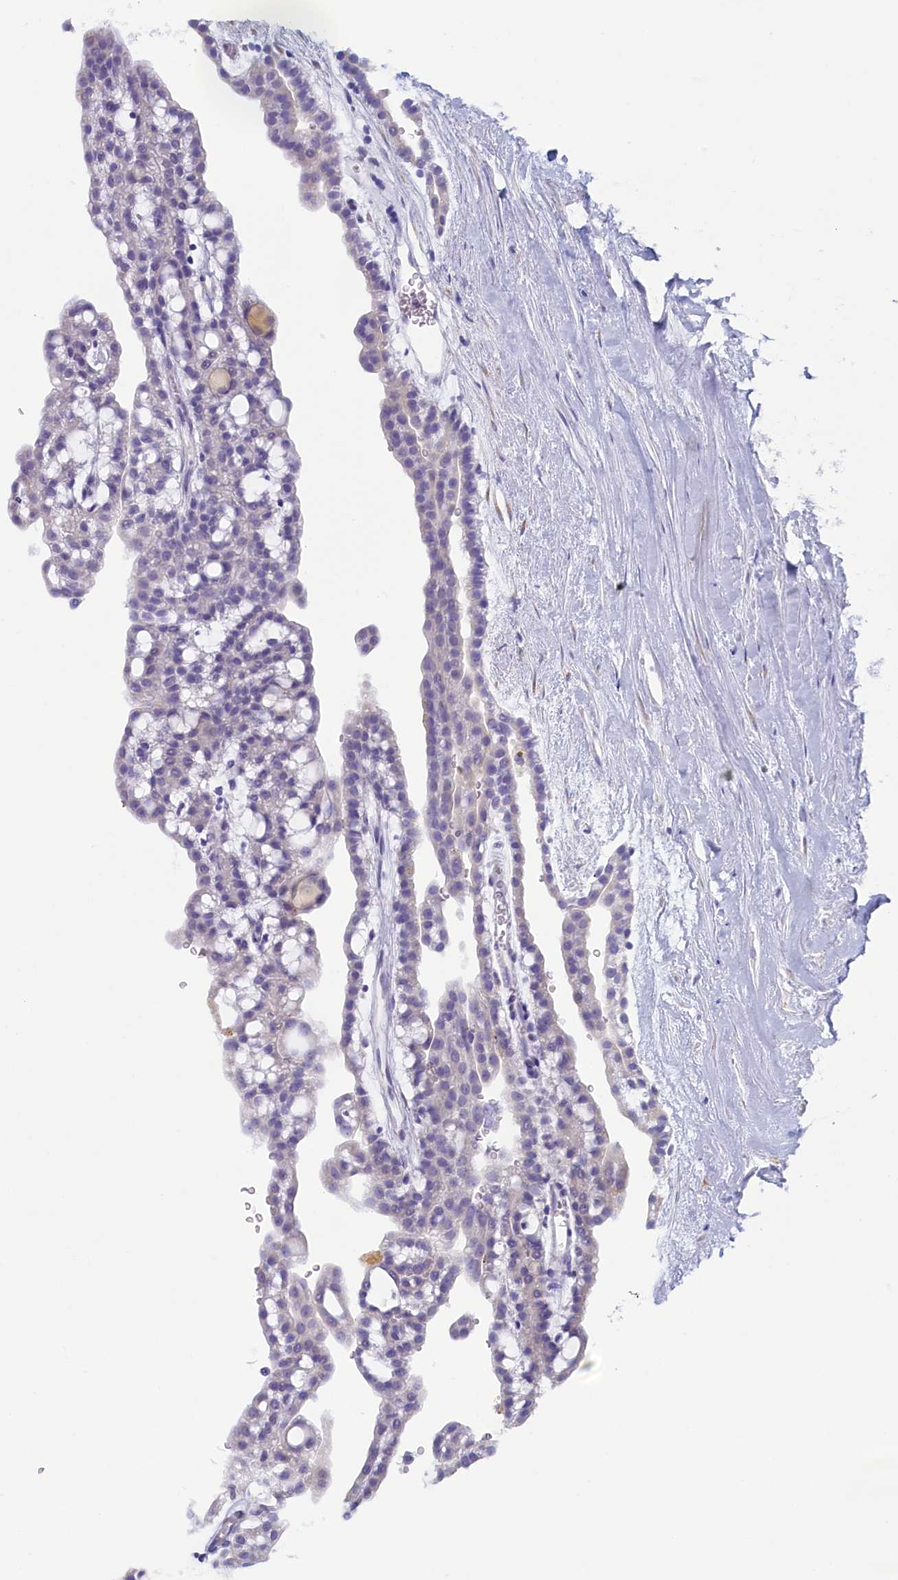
{"staining": {"intensity": "negative", "quantity": "none", "location": "none"}, "tissue": "renal cancer", "cell_type": "Tumor cells", "image_type": "cancer", "snomed": [{"axis": "morphology", "description": "Adenocarcinoma, NOS"}, {"axis": "topography", "description": "Kidney"}], "caption": "DAB immunohistochemical staining of renal cancer (adenocarcinoma) demonstrates no significant positivity in tumor cells.", "gene": "SKA3", "patient": {"sex": "male", "age": 63}}